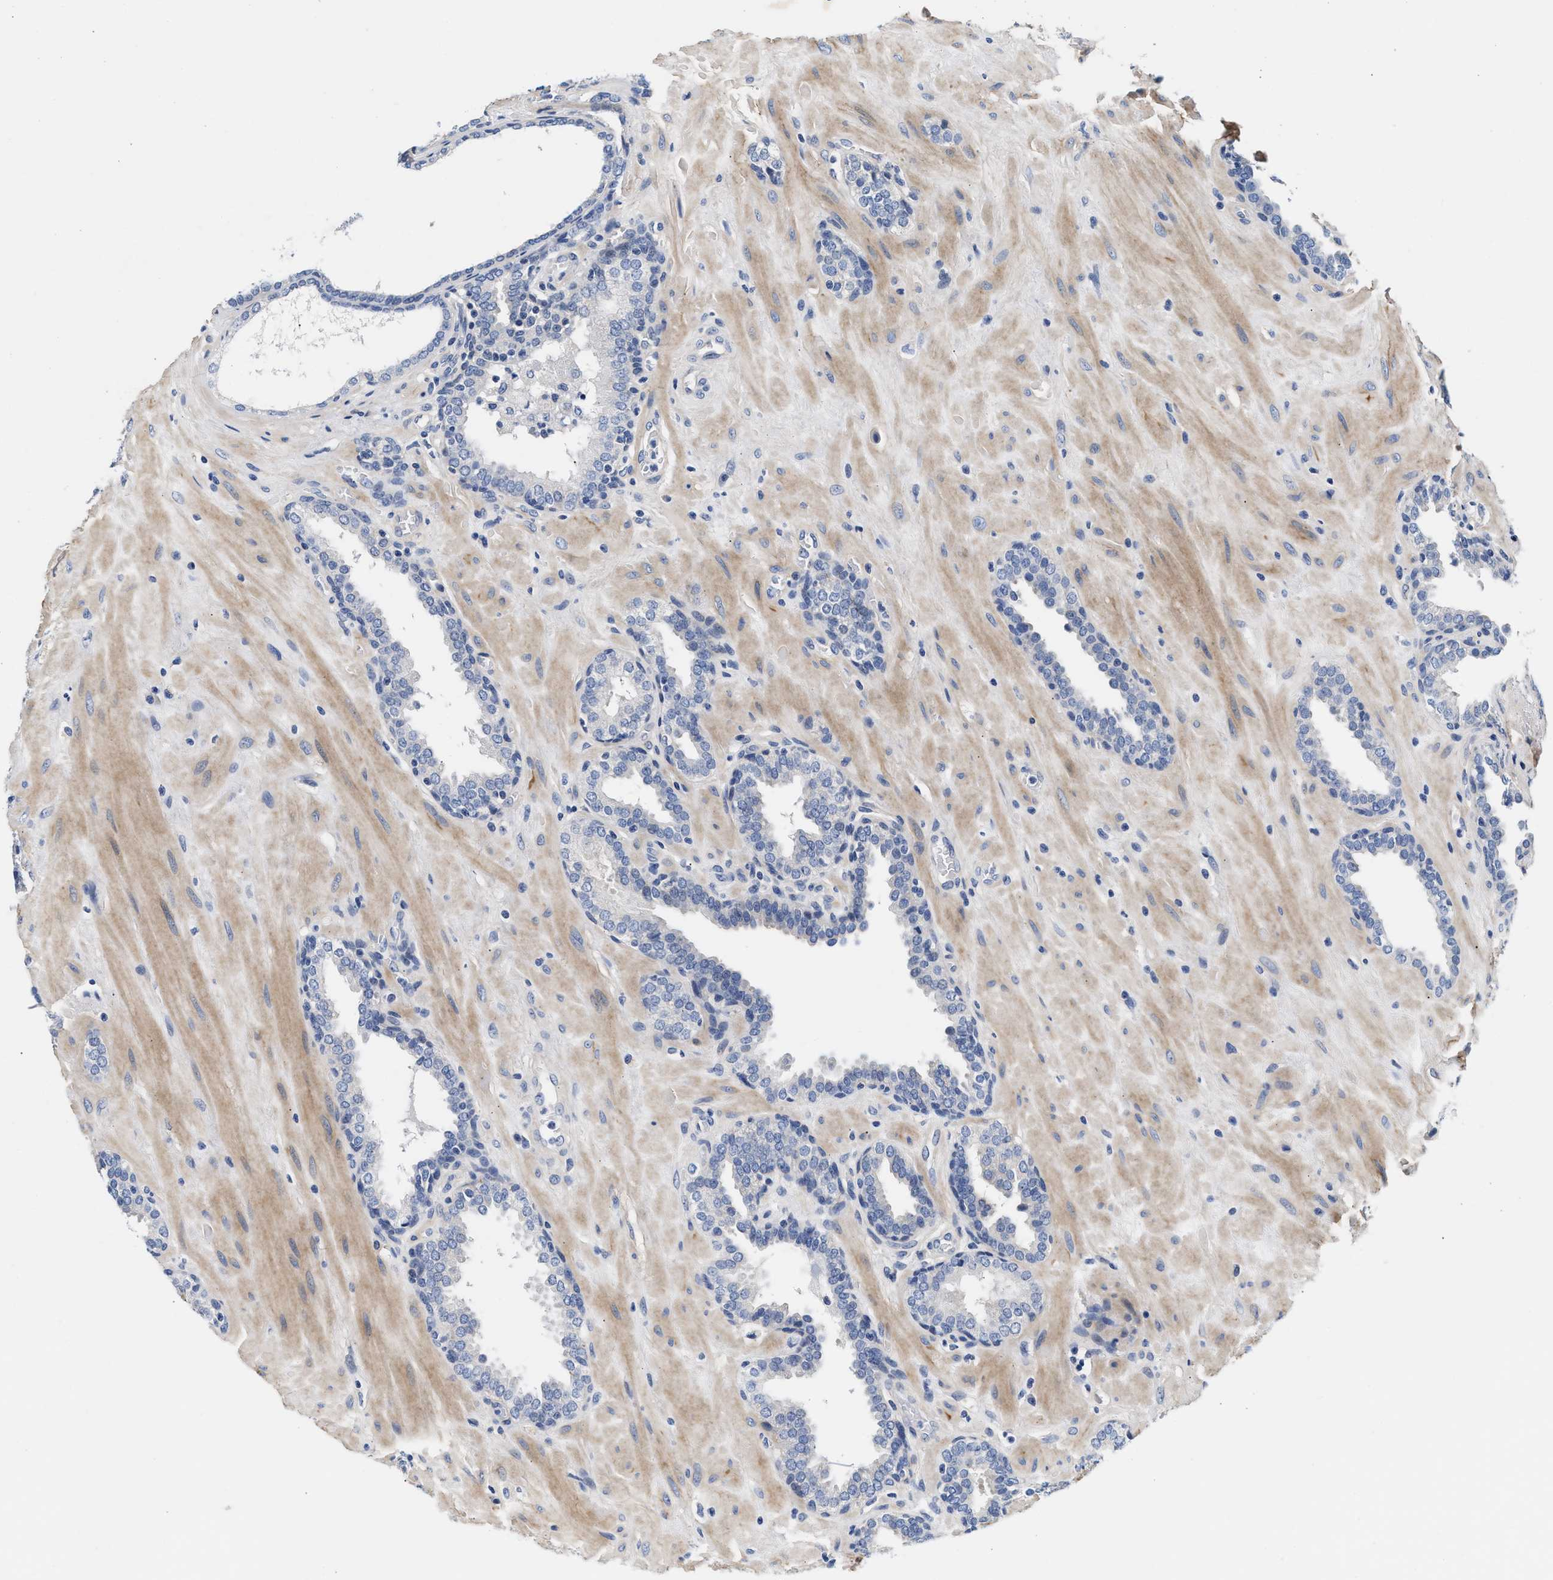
{"staining": {"intensity": "negative", "quantity": "none", "location": "none"}, "tissue": "prostate", "cell_type": "Glandular cells", "image_type": "normal", "snomed": [{"axis": "morphology", "description": "Normal tissue, NOS"}, {"axis": "topography", "description": "Prostate"}], "caption": "Prostate was stained to show a protein in brown. There is no significant expression in glandular cells. (DAB (3,3'-diaminobenzidine) immunohistochemistry (IHC) visualized using brightfield microscopy, high magnification).", "gene": "ACTL7B", "patient": {"sex": "male", "age": 51}}